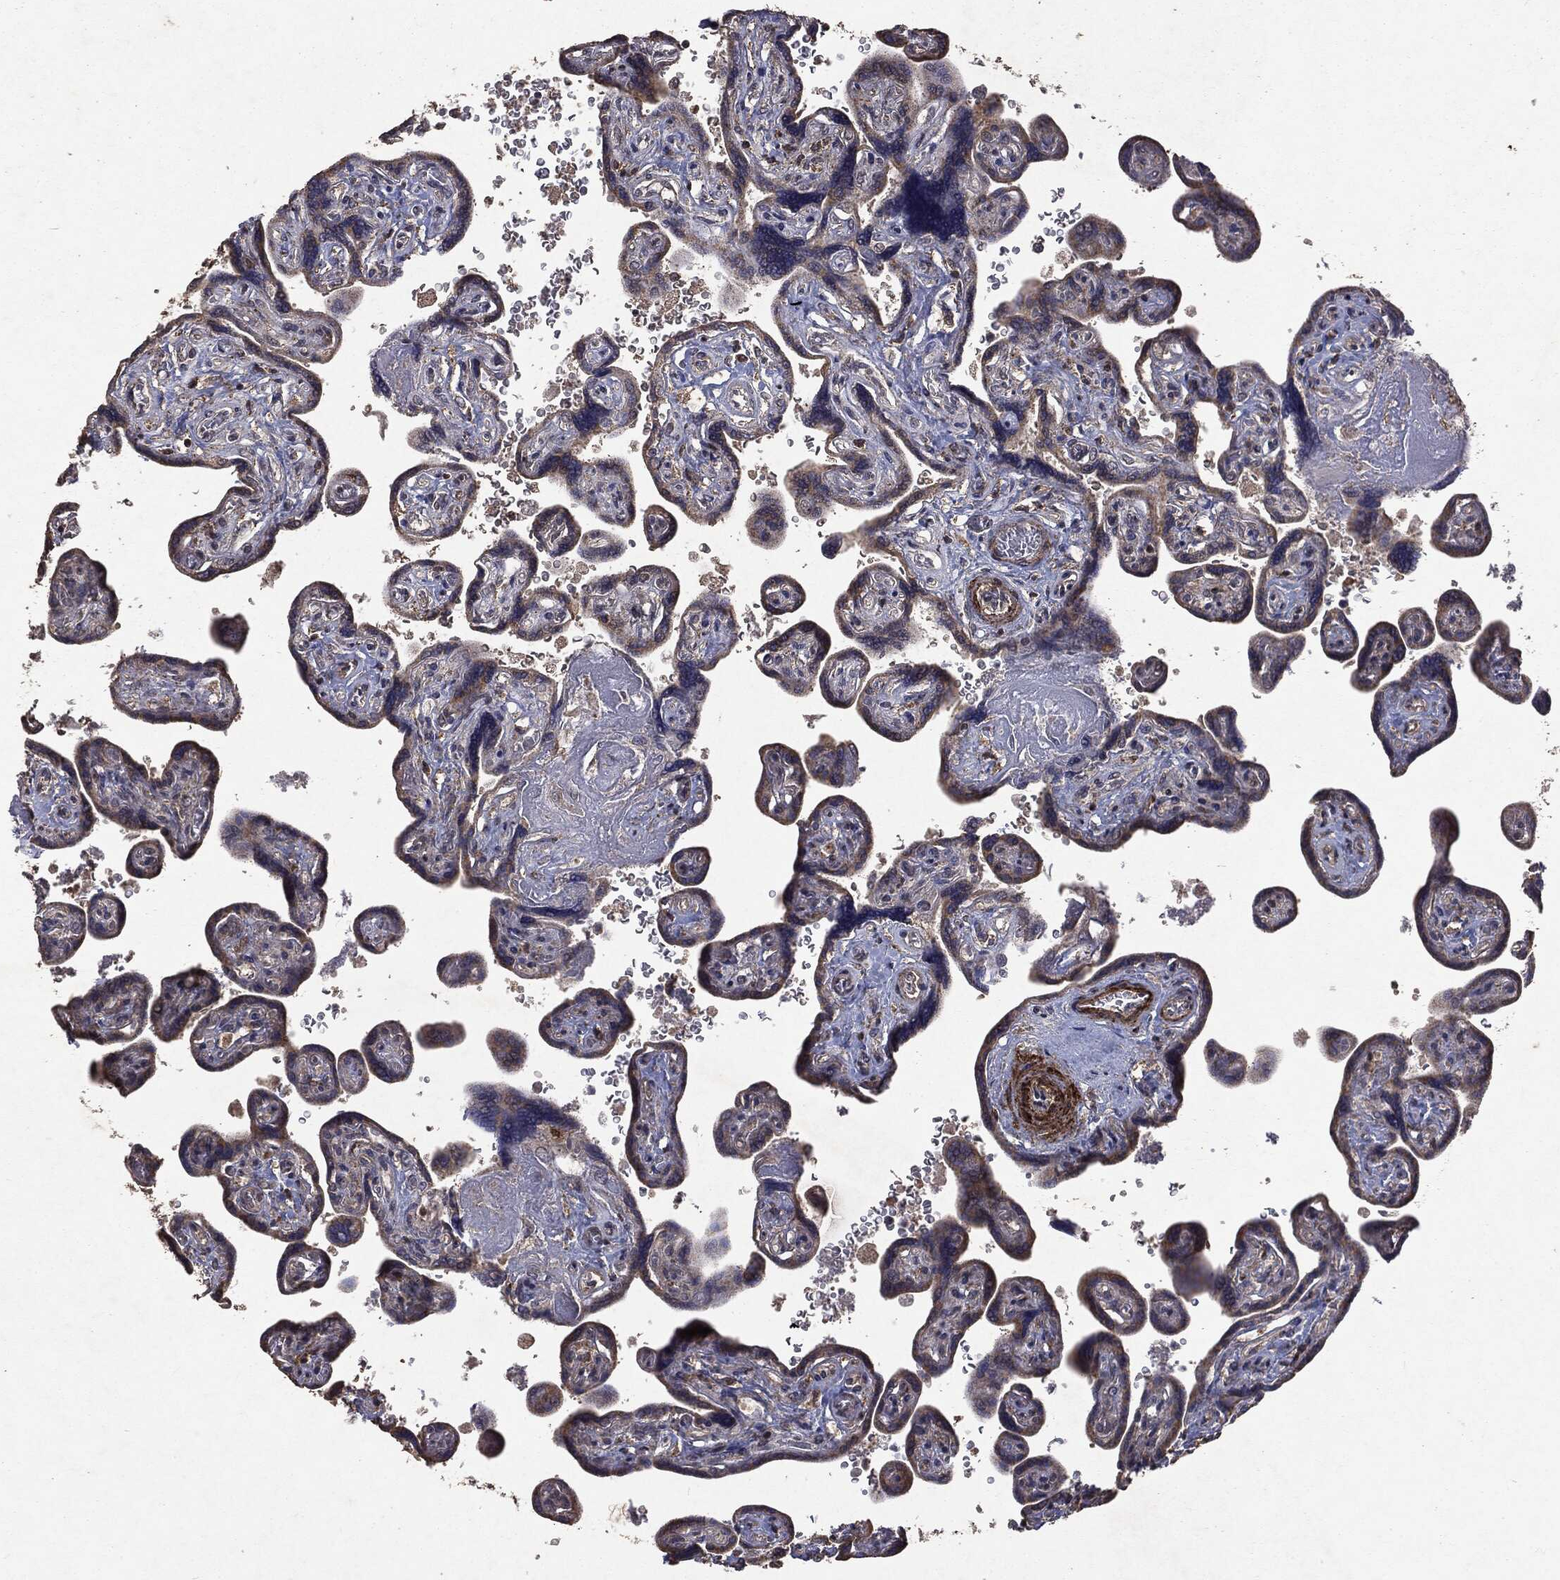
{"staining": {"intensity": "strong", "quantity": "<25%", "location": "nuclear"}, "tissue": "placenta", "cell_type": "Decidual cells", "image_type": "normal", "snomed": [{"axis": "morphology", "description": "Normal tissue, NOS"}, {"axis": "topography", "description": "Placenta"}], "caption": "Immunohistochemistry (DAB (3,3'-diaminobenzidine)) staining of unremarkable human placenta shows strong nuclear protein positivity in approximately <25% of decidual cells. (IHC, brightfield microscopy, high magnification).", "gene": "PTEN", "patient": {"sex": "female", "age": 32}}